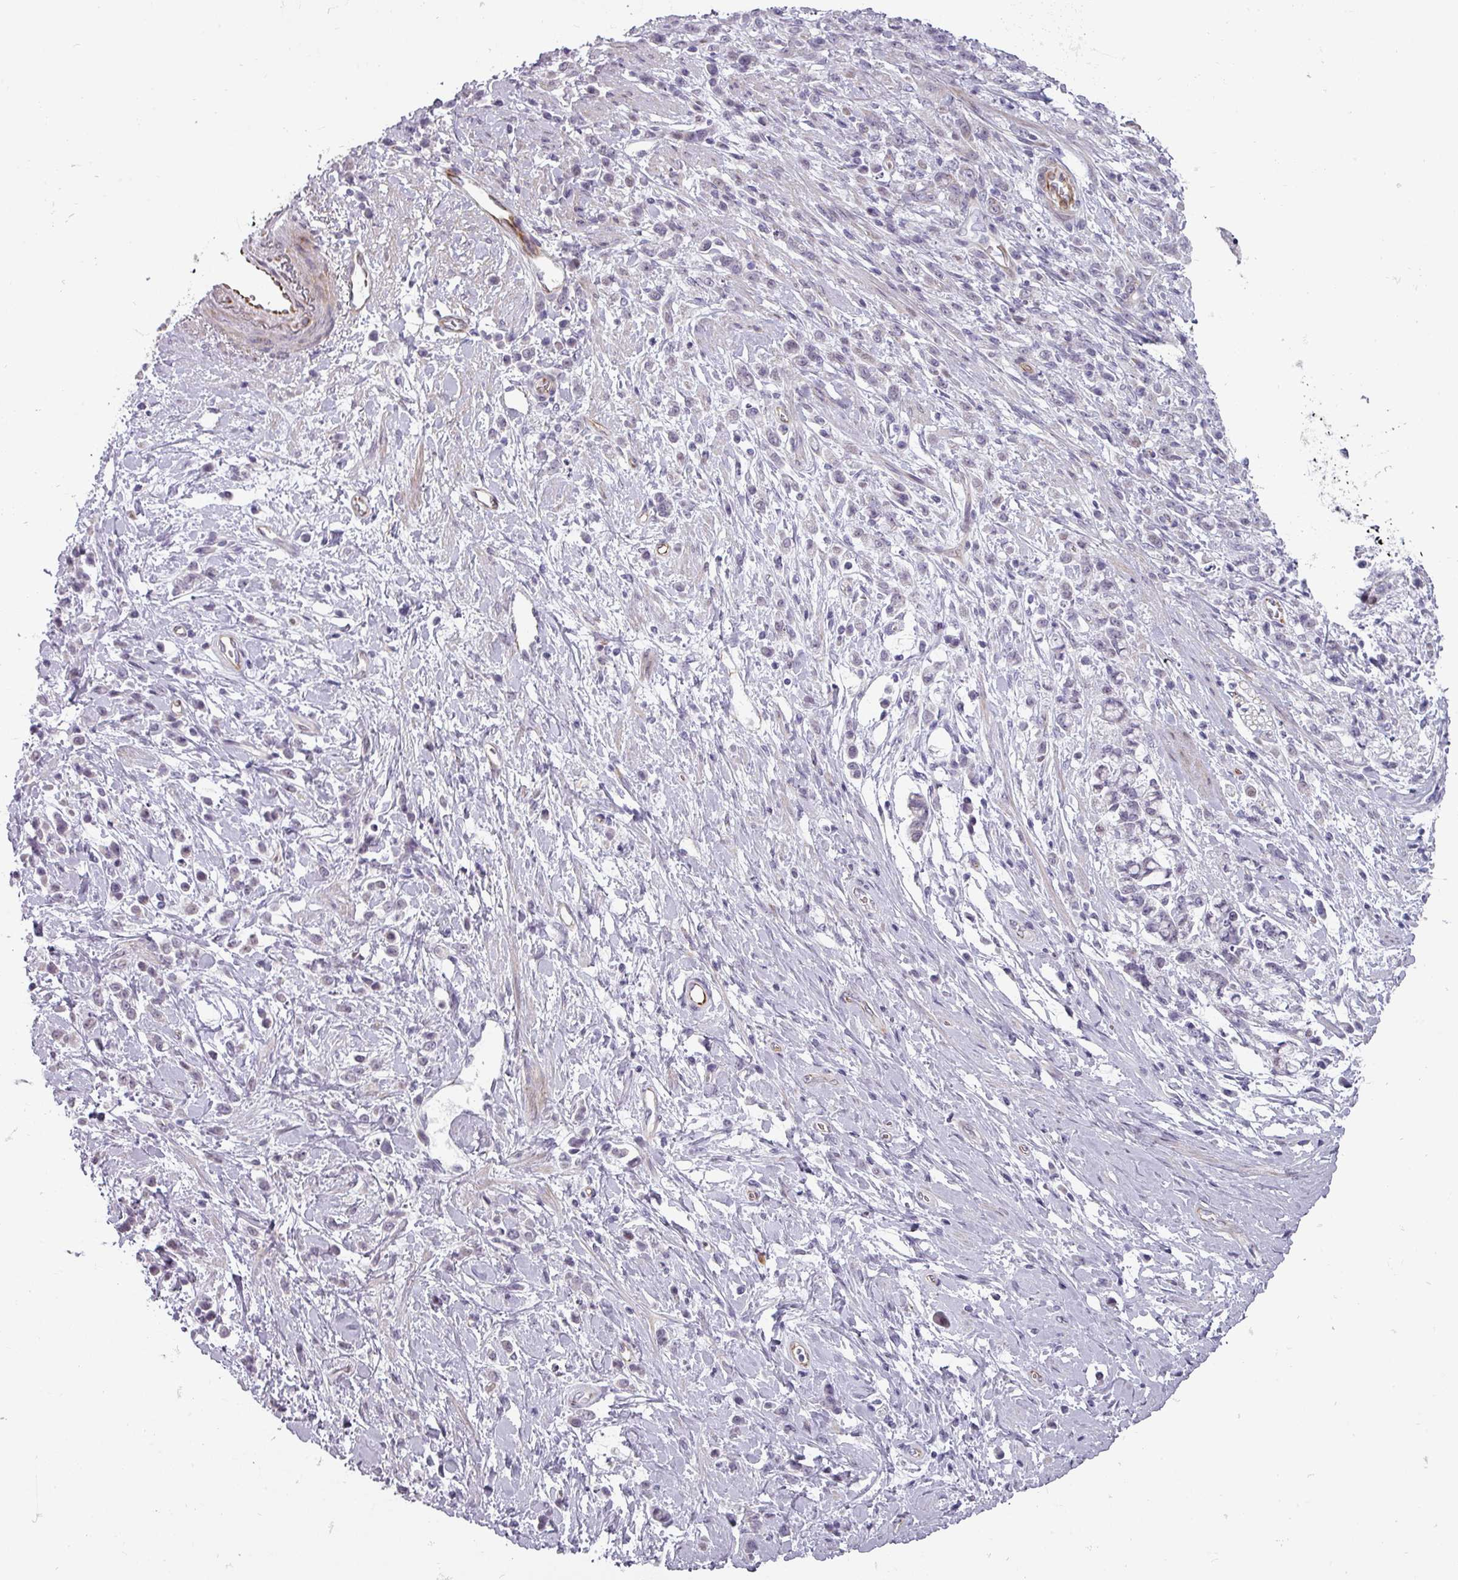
{"staining": {"intensity": "negative", "quantity": "none", "location": "none"}, "tissue": "stomach cancer", "cell_type": "Tumor cells", "image_type": "cancer", "snomed": [{"axis": "morphology", "description": "Adenocarcinoma, NOS"}, {"axis": "topography", "description": "Stomach"}], "caption": "High power microscopy photomicrograph of an immunohistochemistry micrograph of stomach adenocarcinoma, revealing no significant expression in tumor cells.", "gene": "CHRDL1", "patient": {"sex": "female", "age": 60}}